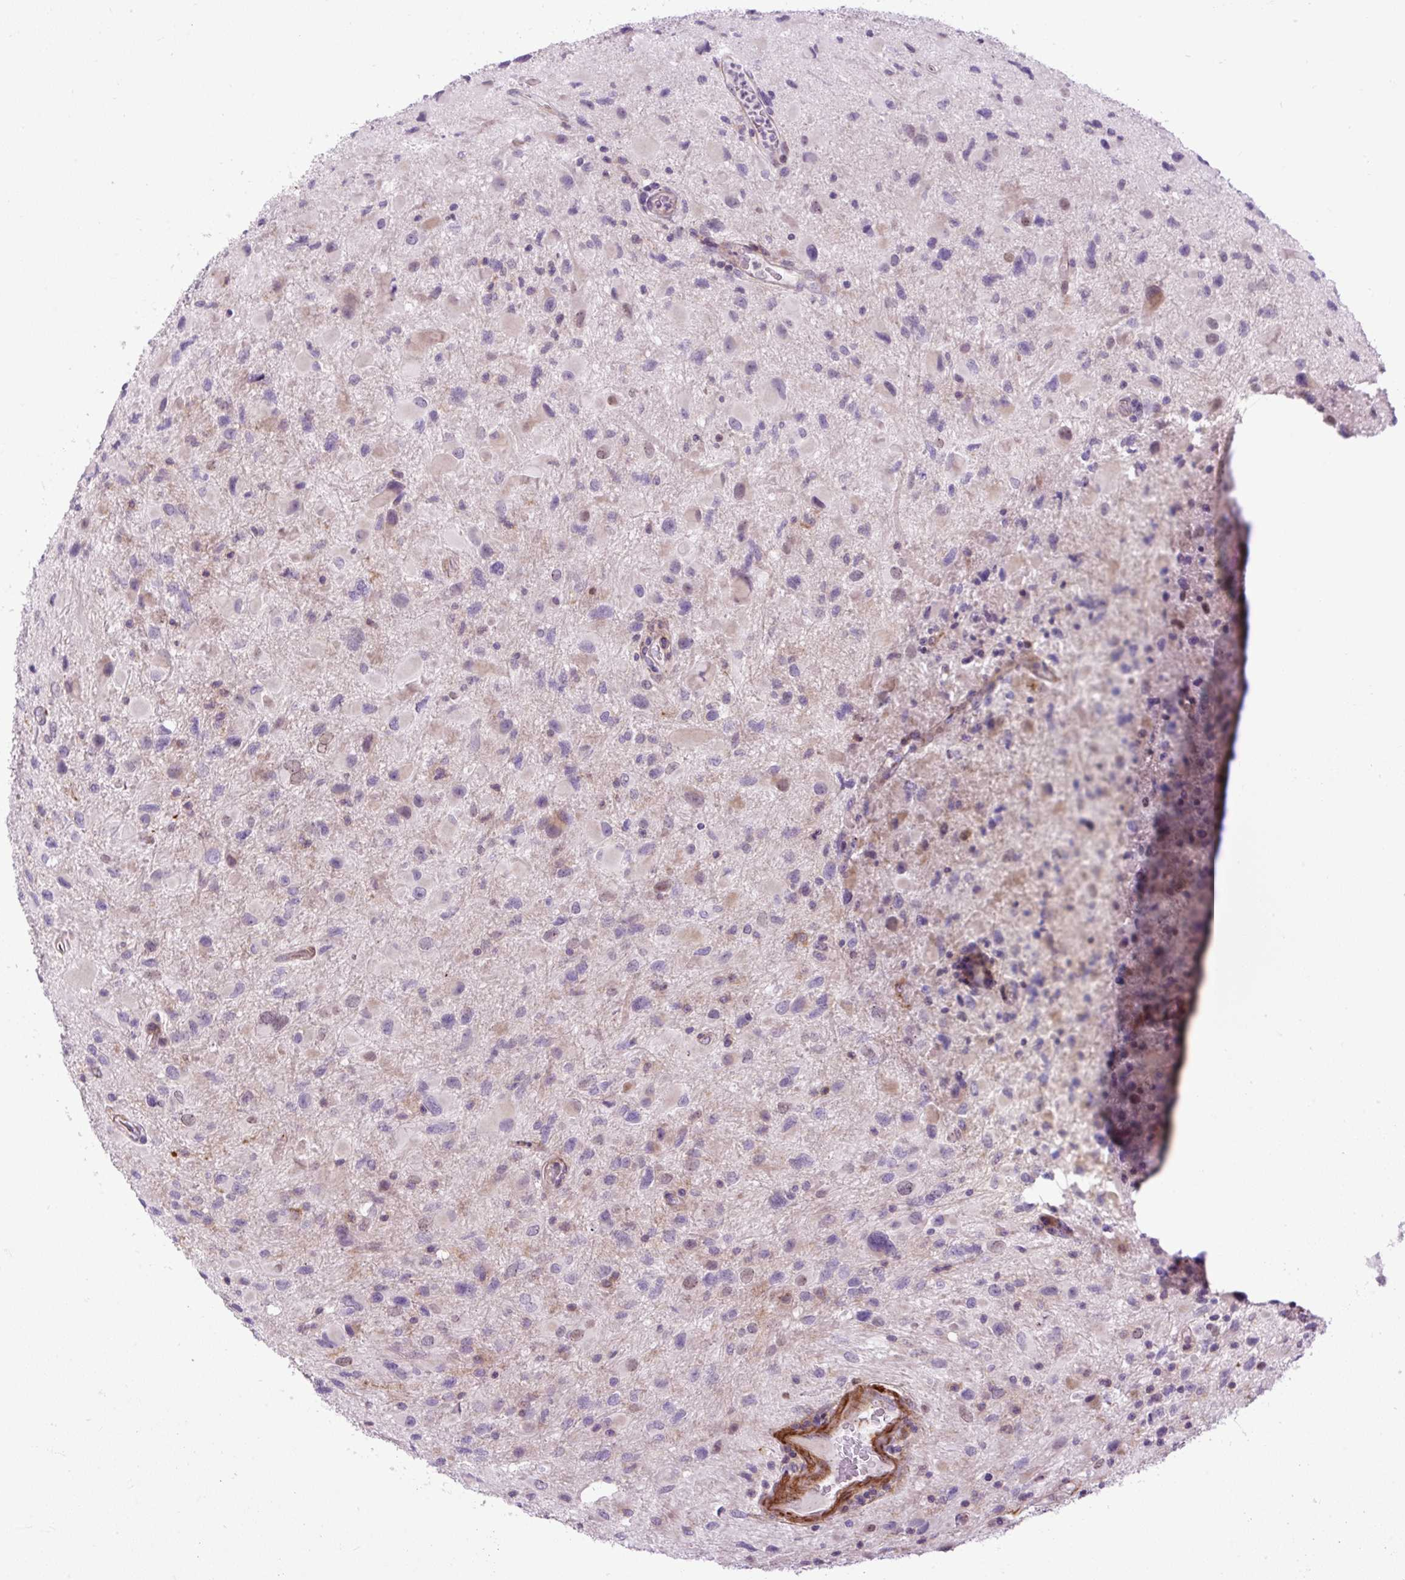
{"staining": {"intensity": "weak", "quantity": "<25%", "location": "cytoplasmic/membranous"}, "tissue": "glioma", "cell_type": "Tumor cells", "image_type": "cancer", "snomed": [{"axis": "morphology", "description": "Glioma, malignant, Low grade"}, {"axis": "topography", "description": "Brain"}], "caption": "This is a photomicrograph of immunohistochemistry staining of malignant glioma (low-grade), which shows no expression in tumor cells. (DAB immunohistochemistry (IHC), high magnification).", "gene": "ZNF197", "patient": {"sex": "female", "age": 32}}